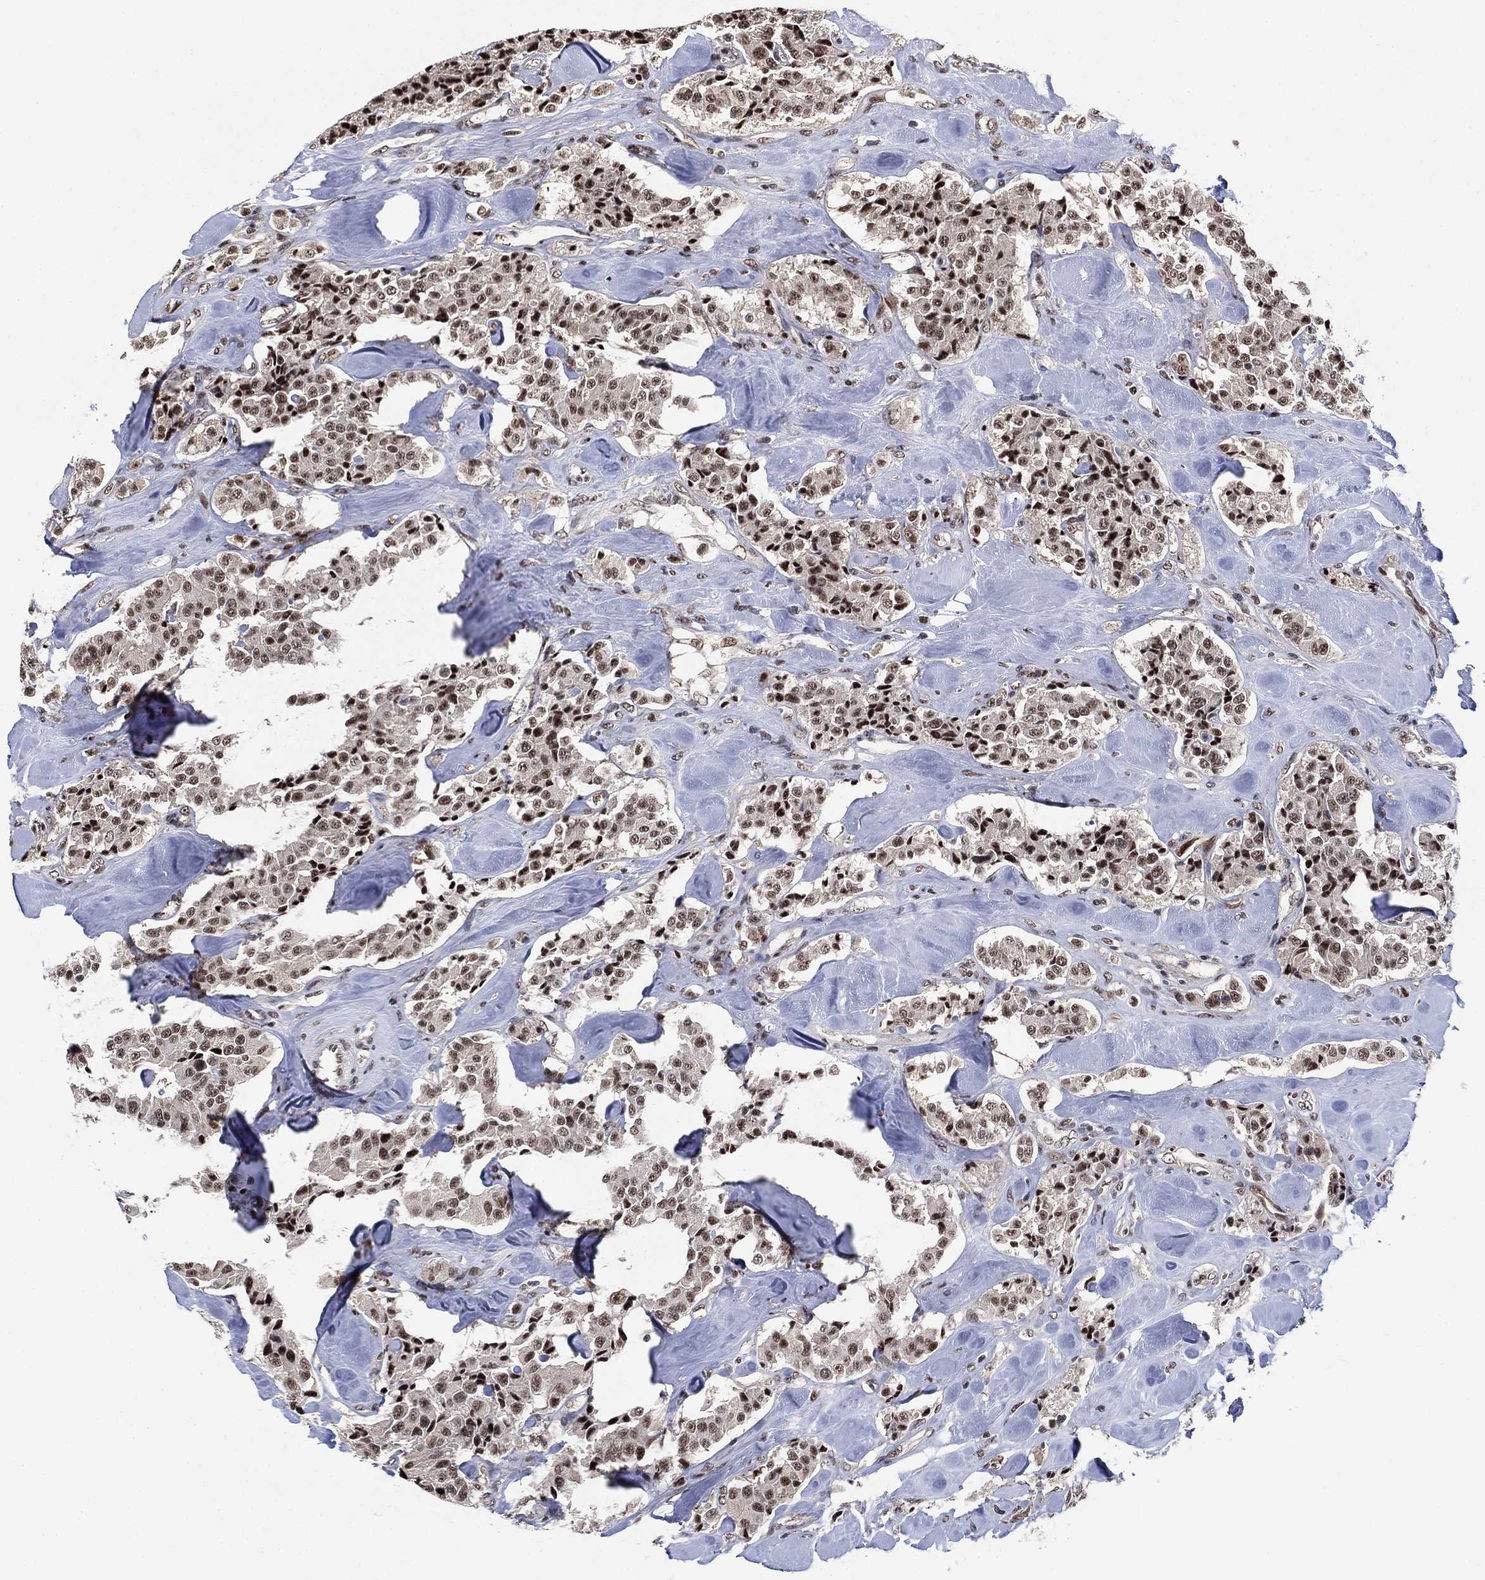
{"staining": {"intensity": "moderate", "quantity": "25%-75%", "location": "nuclear"}, "tissue": "carcinoid", "cell_type": "Tumor cells", "image_type": "cancer", "snomed": [{"axis": "morphology", "description": "Carcinoid, malignant, NOS"}, {"axis": "topography", "description": "Pancreas"}], "caption": "Human carcinoid stained with a protein marker displays moderate staining in tumor cells.", "gene": "ZSCAN30", "patient": {"sex": "male", "age": 41}}